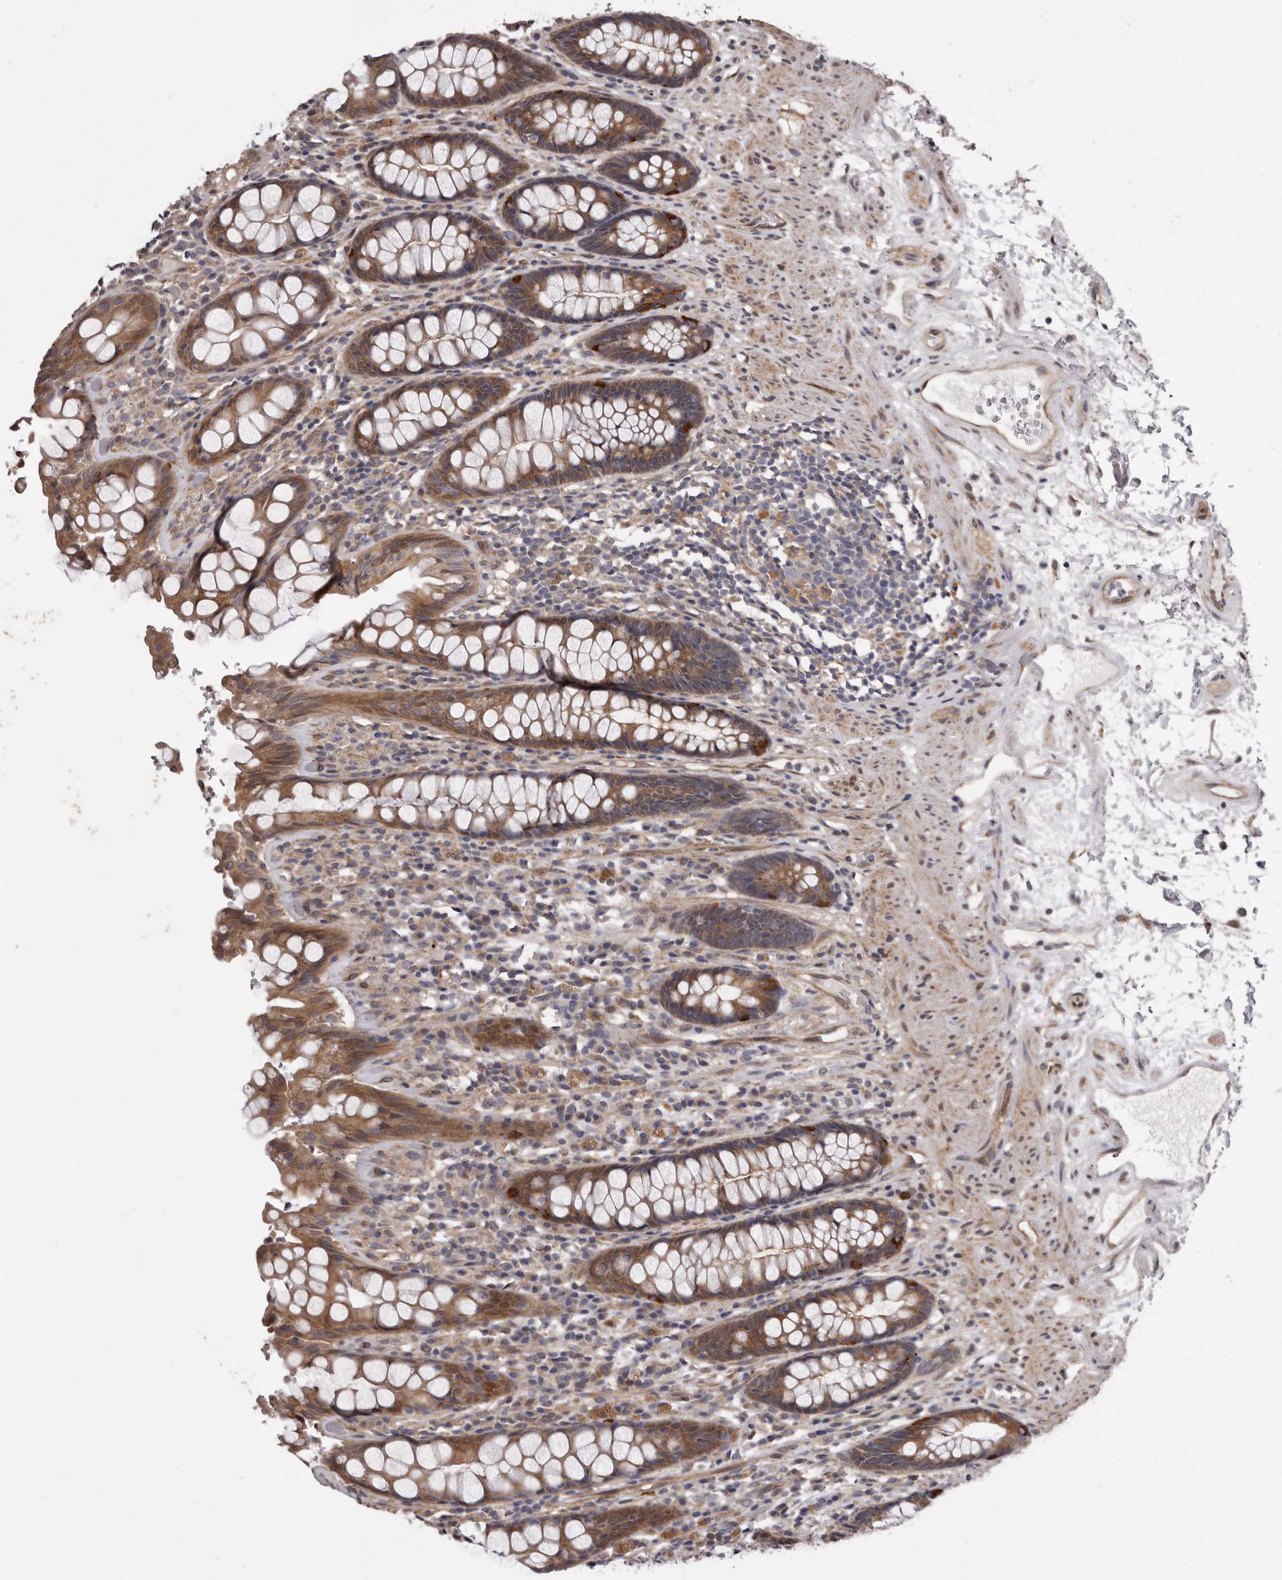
{"staining": {"intensity": "moderate", "quantity": ">75%", "location": "cytoplasmic/membranous"}, "tissue": "rectum", "cell_type": "Glandular cells", "image_type": "normal", "snomed": [{"axis": "morphology", "description": "Normal tissue, NOS"}, {"axis": "topography", "description": "Rectum"}], "caption": "Protein analysis of normal rectum displays moderate cytoplasmic/membranous staining in approximately >75% of glandular cells.", "gene": "ARMCX1", "patient": {"sex": "male", "age": 64}}